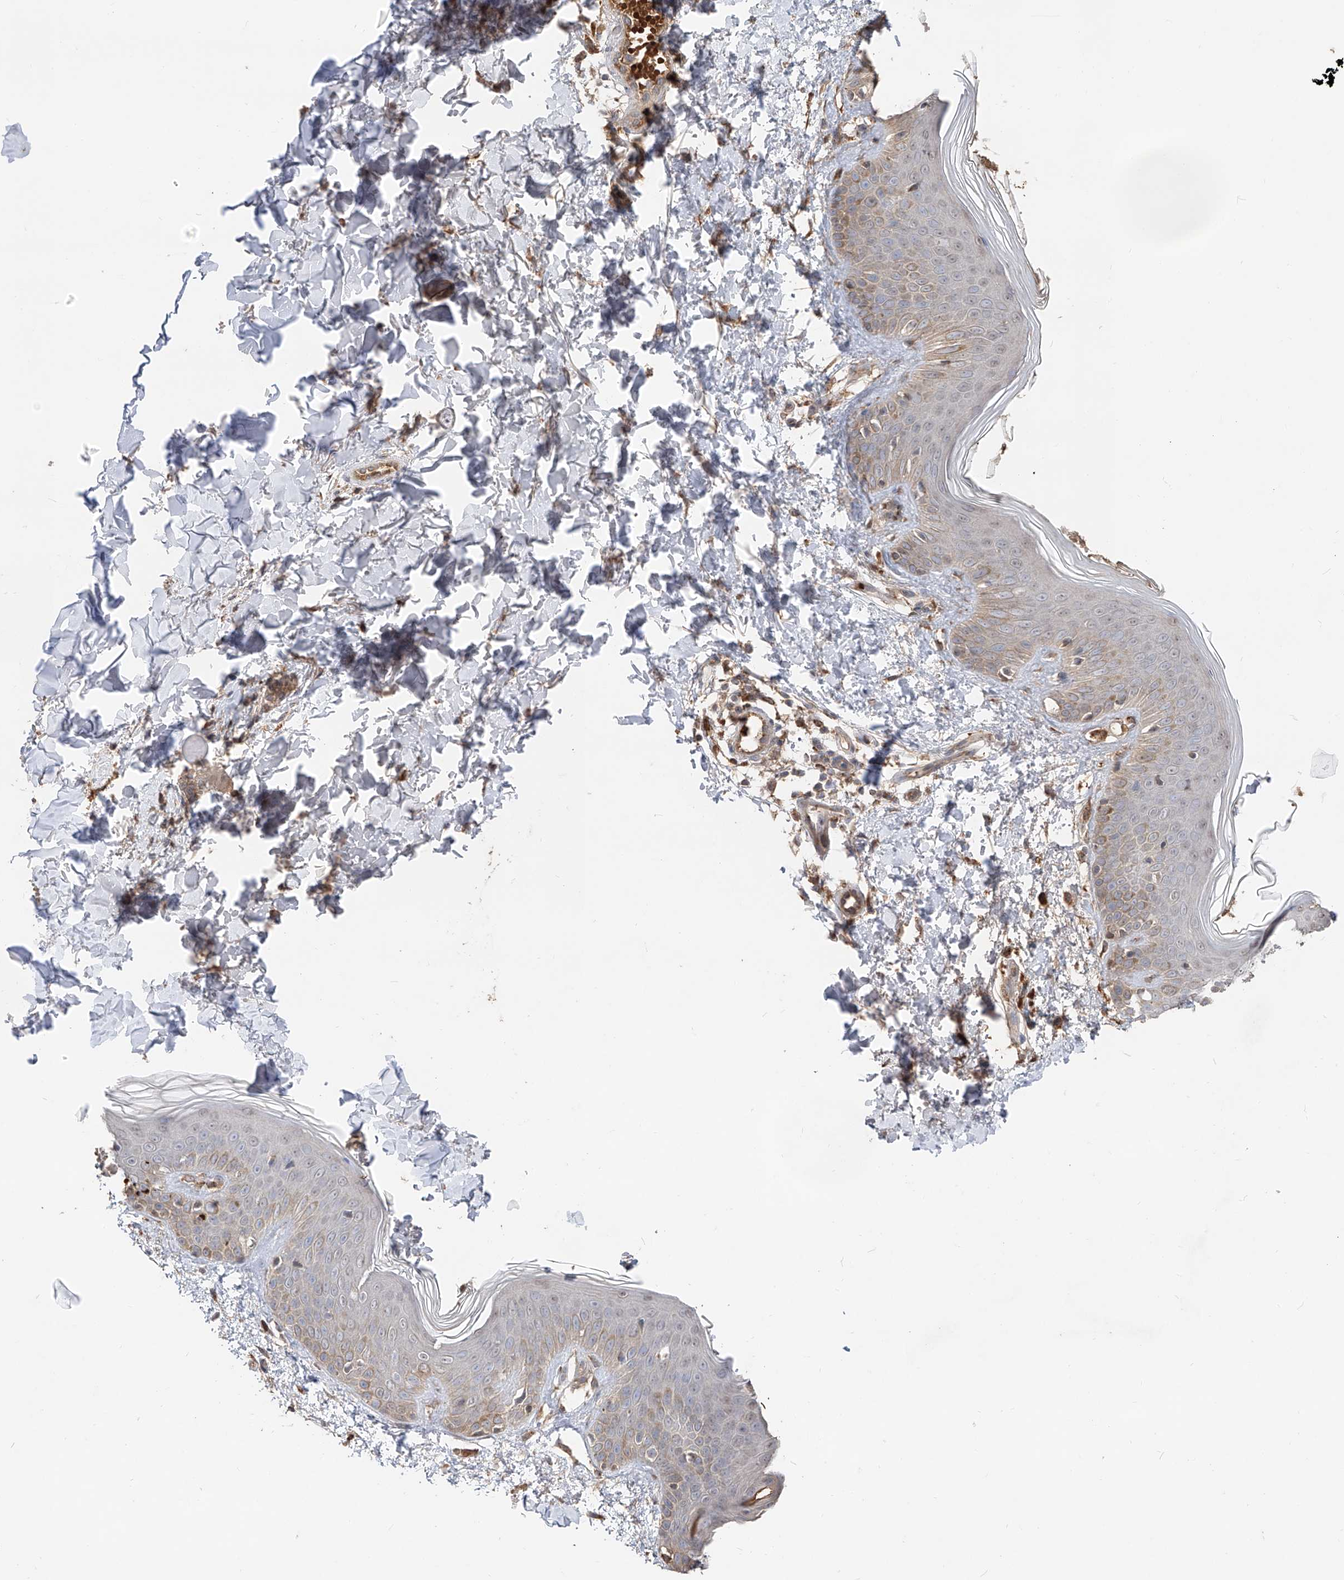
{"staining": {"intensity": "moderate", "quantity": ">75%", "location": "cytoplasmic/membranous"}, "tissue": "skin", "cell_type": "Fibroblasts", "image_type": "normal", "snomed": [{"axis": "morphology", "description": "Normal tissue, NOS"}, {"axis": "topography", "description": "Skin"}], "caption": "Immunohistochemistry (IHC) of benign skin reveals medium levels of moderate cytoplasmic/membranous positivity in about >75% of fibroblasts.", "gene": "EDN1", "patient": {"sex": "male", "age": 37}}